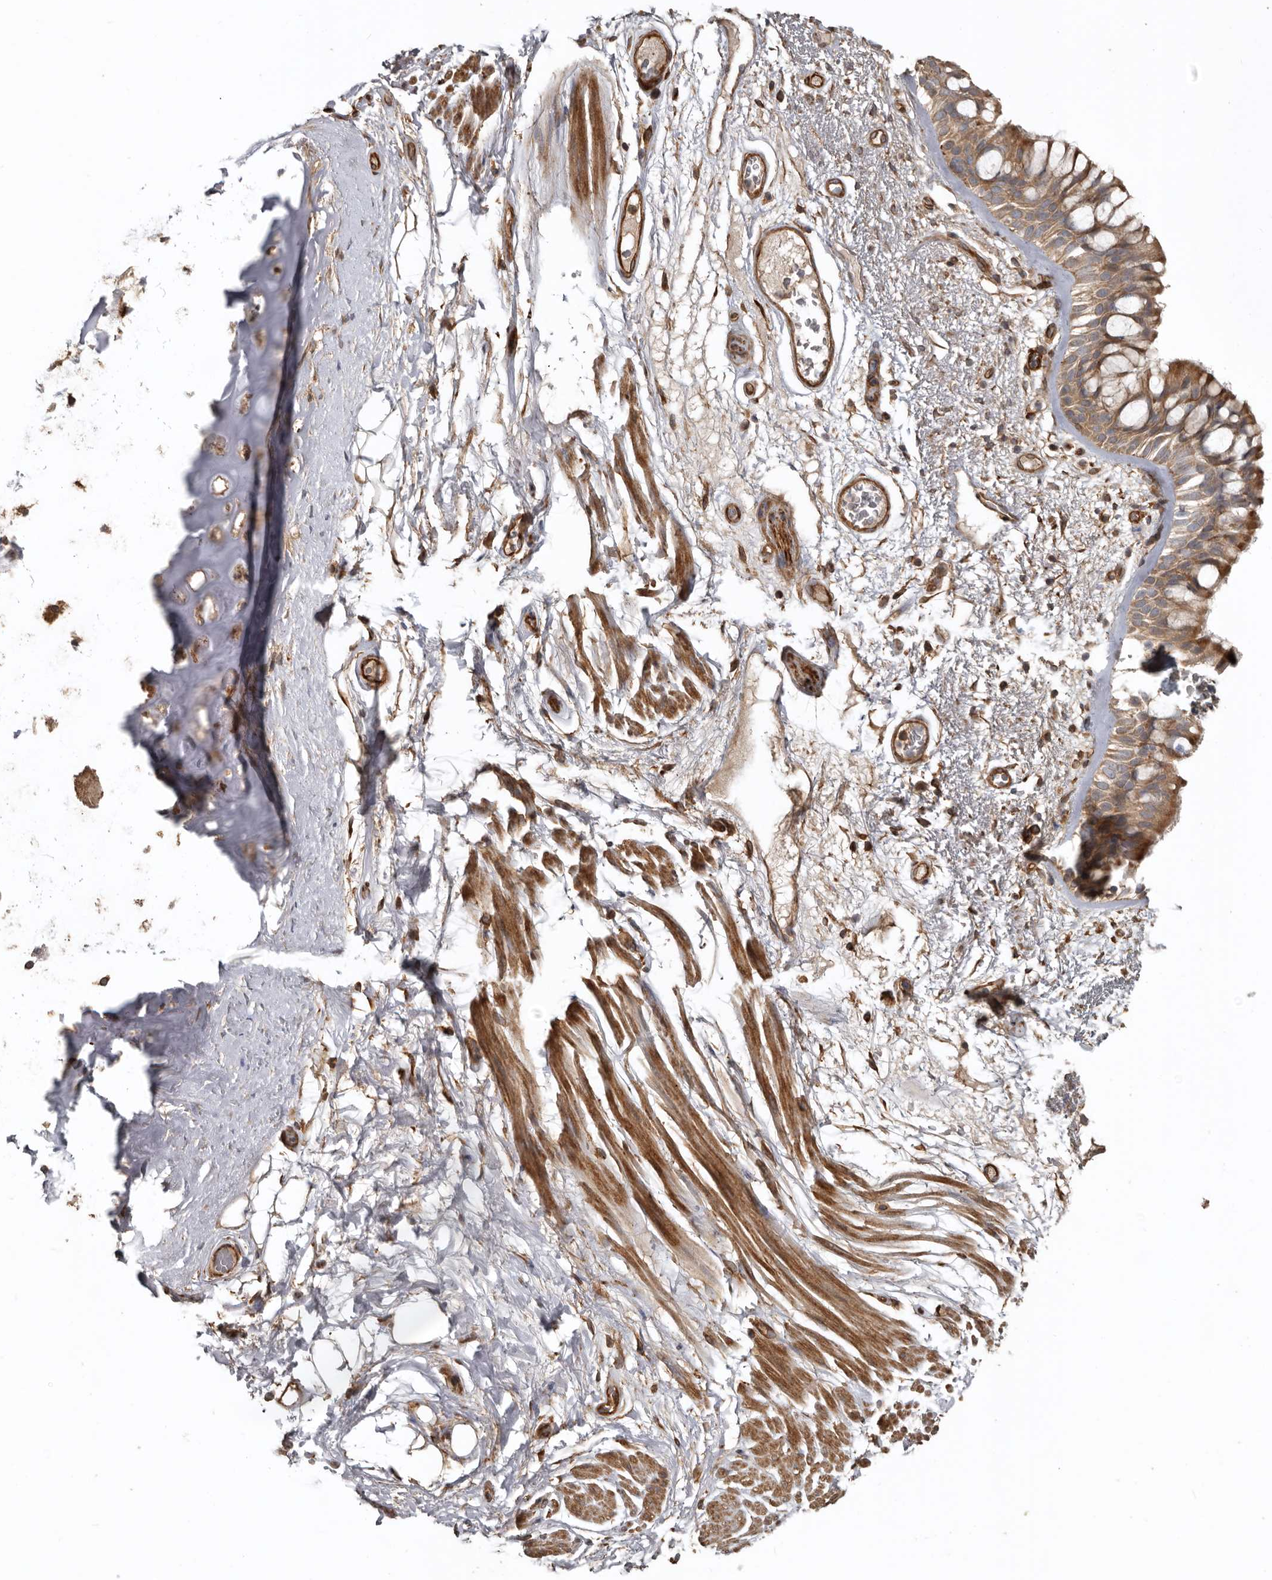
{"staining": {"intensity": "moderate", "quantity": ">75%", "location": "cytoplasmic/membranous"}, "tissue": "bronchus", "cell_type": "Respiratory epithelial cells", "image_type": "normal", "snomed": [{"axis": "morphology", "description": "Normal tissue, NOS"}, {"axis": "morphology", "description": "Squamous cell carcinoma, NOS"}, {"axis": "topography", "description": "Lymph node"}, {"axis": "topography", "description": "Bronchus"}, {"axis": "topography", "description": "Lung"}], "caption": "Respiratory epithelial cells display medium levels of moderate cytoplasmic/membranous expression in about >75% of cells in normal human bronchus. (DAB = brown stain, brightfield microscopy at high magnification).", "gene": "EXOC3L1", "patient": {"sex": "male", "age": 66}}